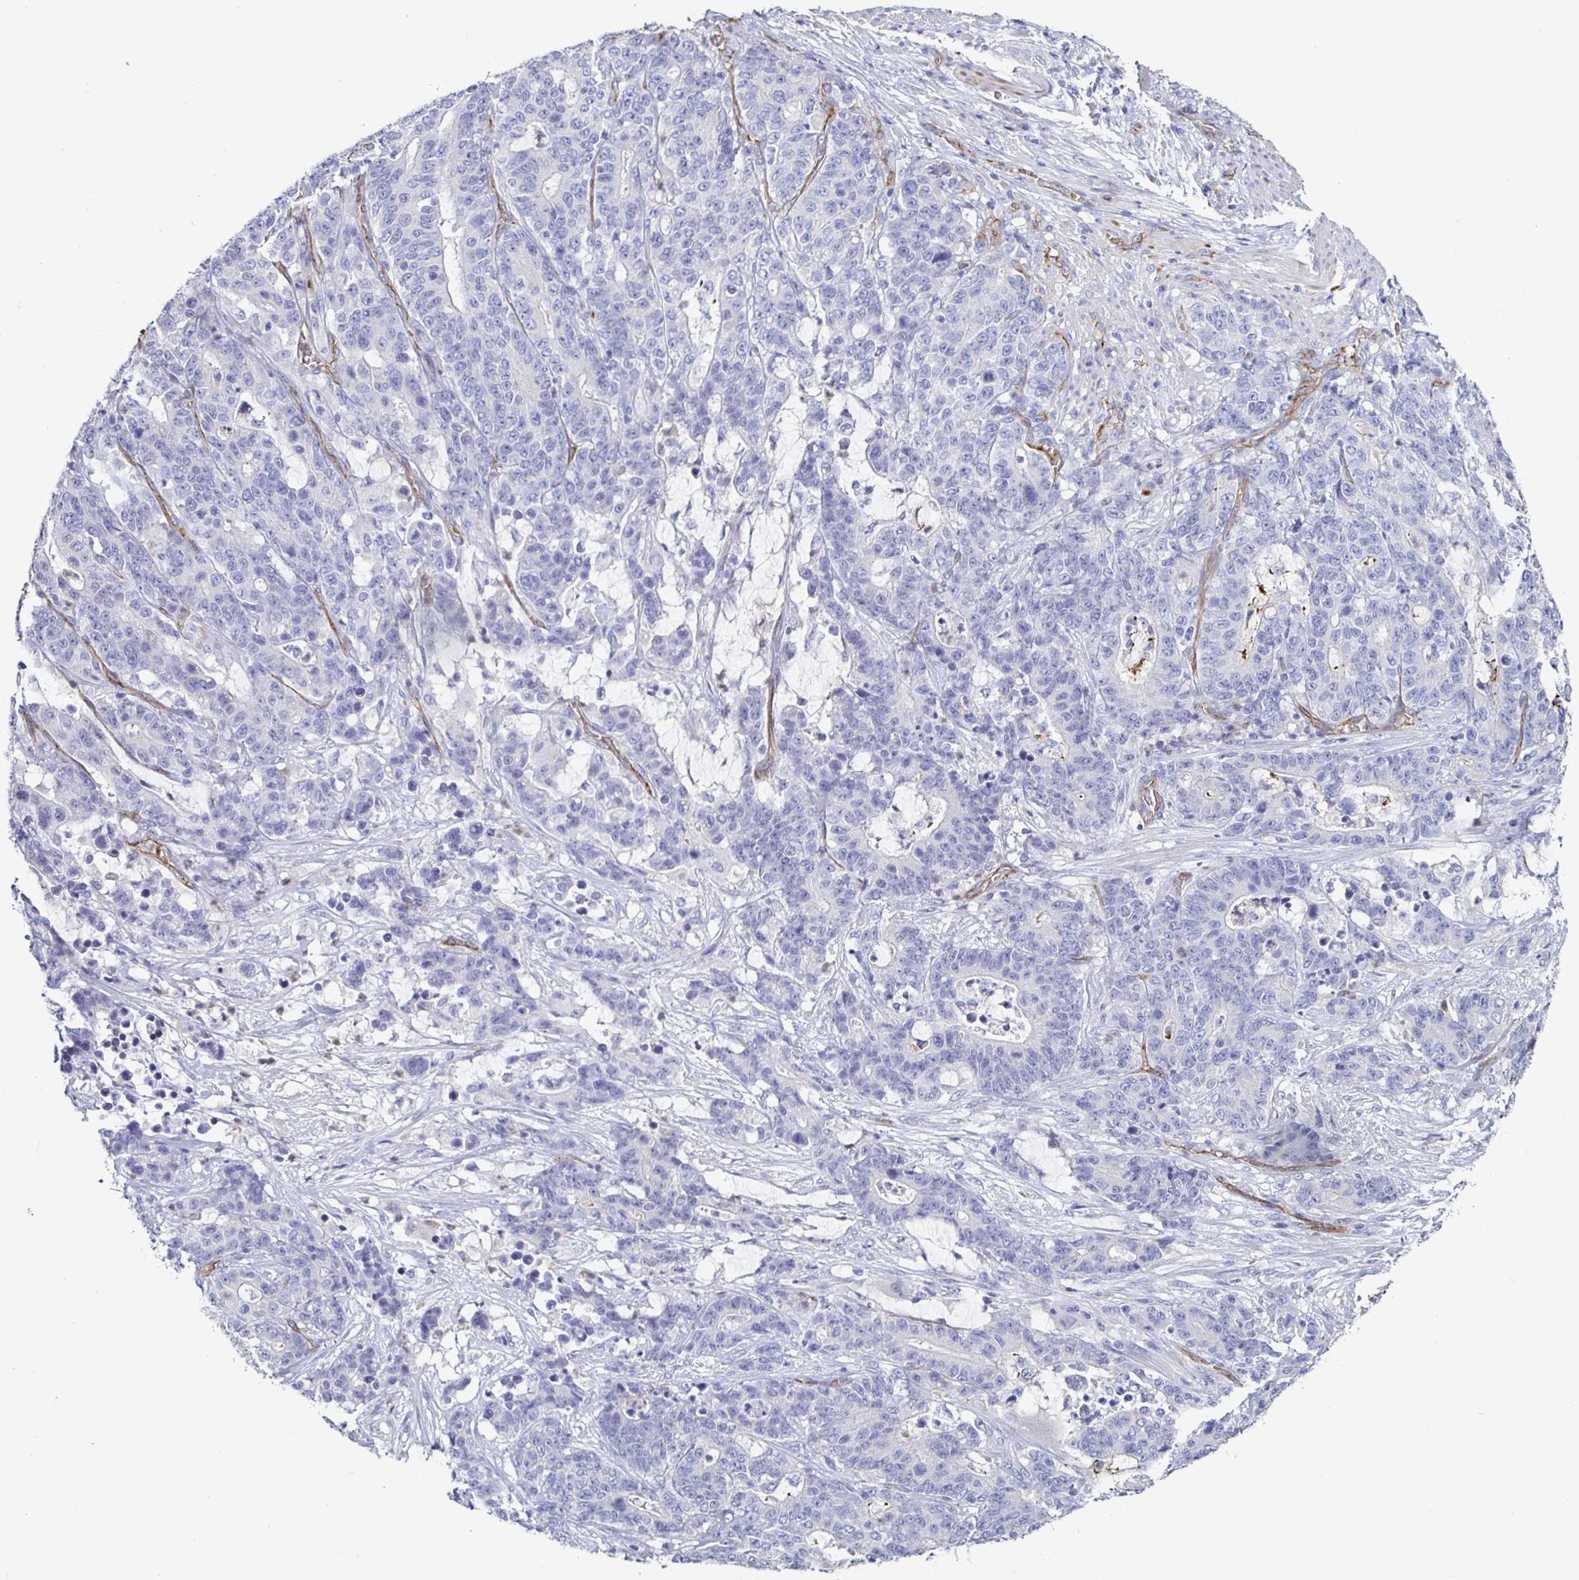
{"staining": {"intensity": "negative", "quantity": "none", "location": "none"}, "tissue": "stomach cancer", "cell_type": "Tumor cells", "image_type": "cancer", "snomed": [{"axis": "morphology", "description": "Normal tissue, NOS"}, {"axis": "morphology", "description": "Adenocarcinoma, NOS"}, {"axis": "topography", "description": "Stomach"}], "caption": "Immunohistochemistry (IHC) micrograph of adenocarcinoma (stomach) stained for a protein (brown), which exhibits no staining in tumor cells.", "gene": "ACSBG2", "patient": {"sex": "female", "age": 64}}